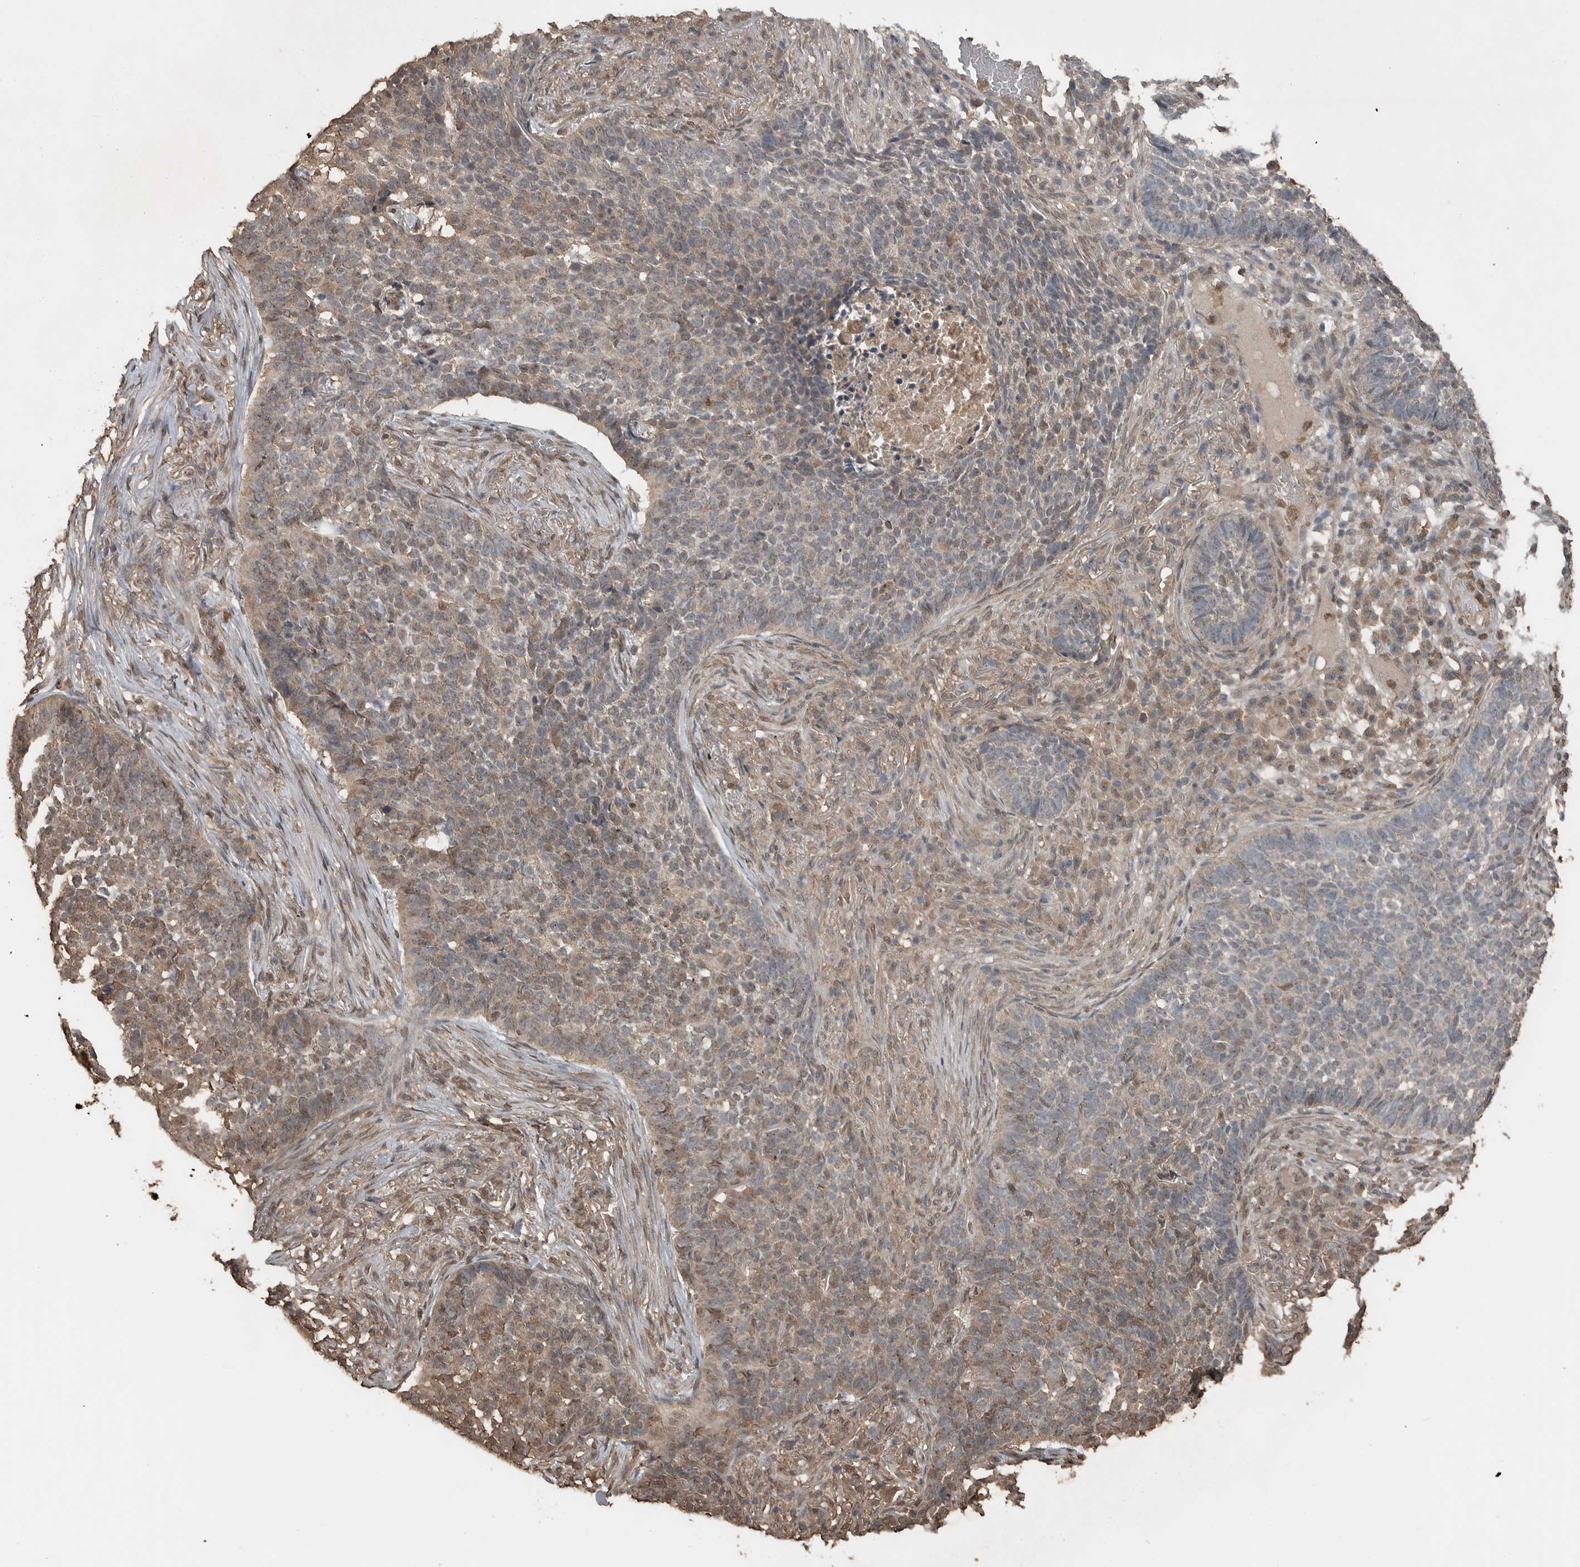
{"staining": {"intensity": "weak", "quantity": "25%-75%", "location": "cytoplasmic/membranous,nuclear"}, "tissue": "skin cancer", "cell_type": "Tumor cells", "image_type": "cancer", "snomed": [{"axis": "morphology", "description": "Basal cell carcinoma"}, {"axis": "topography", "description": "Skin"}], "caption": "Basal cell carcinoma (skin) stained with DAB immunohistochemistry exhibits low levels of weak cytoplasmic/membranous and nuclear positivity in approximately 25%-75% of tumor cells. The staining was performed using DAB, with brown indicating positive protein expression. Nuclei are stained blue with hematoxylin.", "gene": "BLZF1", "patient": {"sex": "male", "age": 85}}